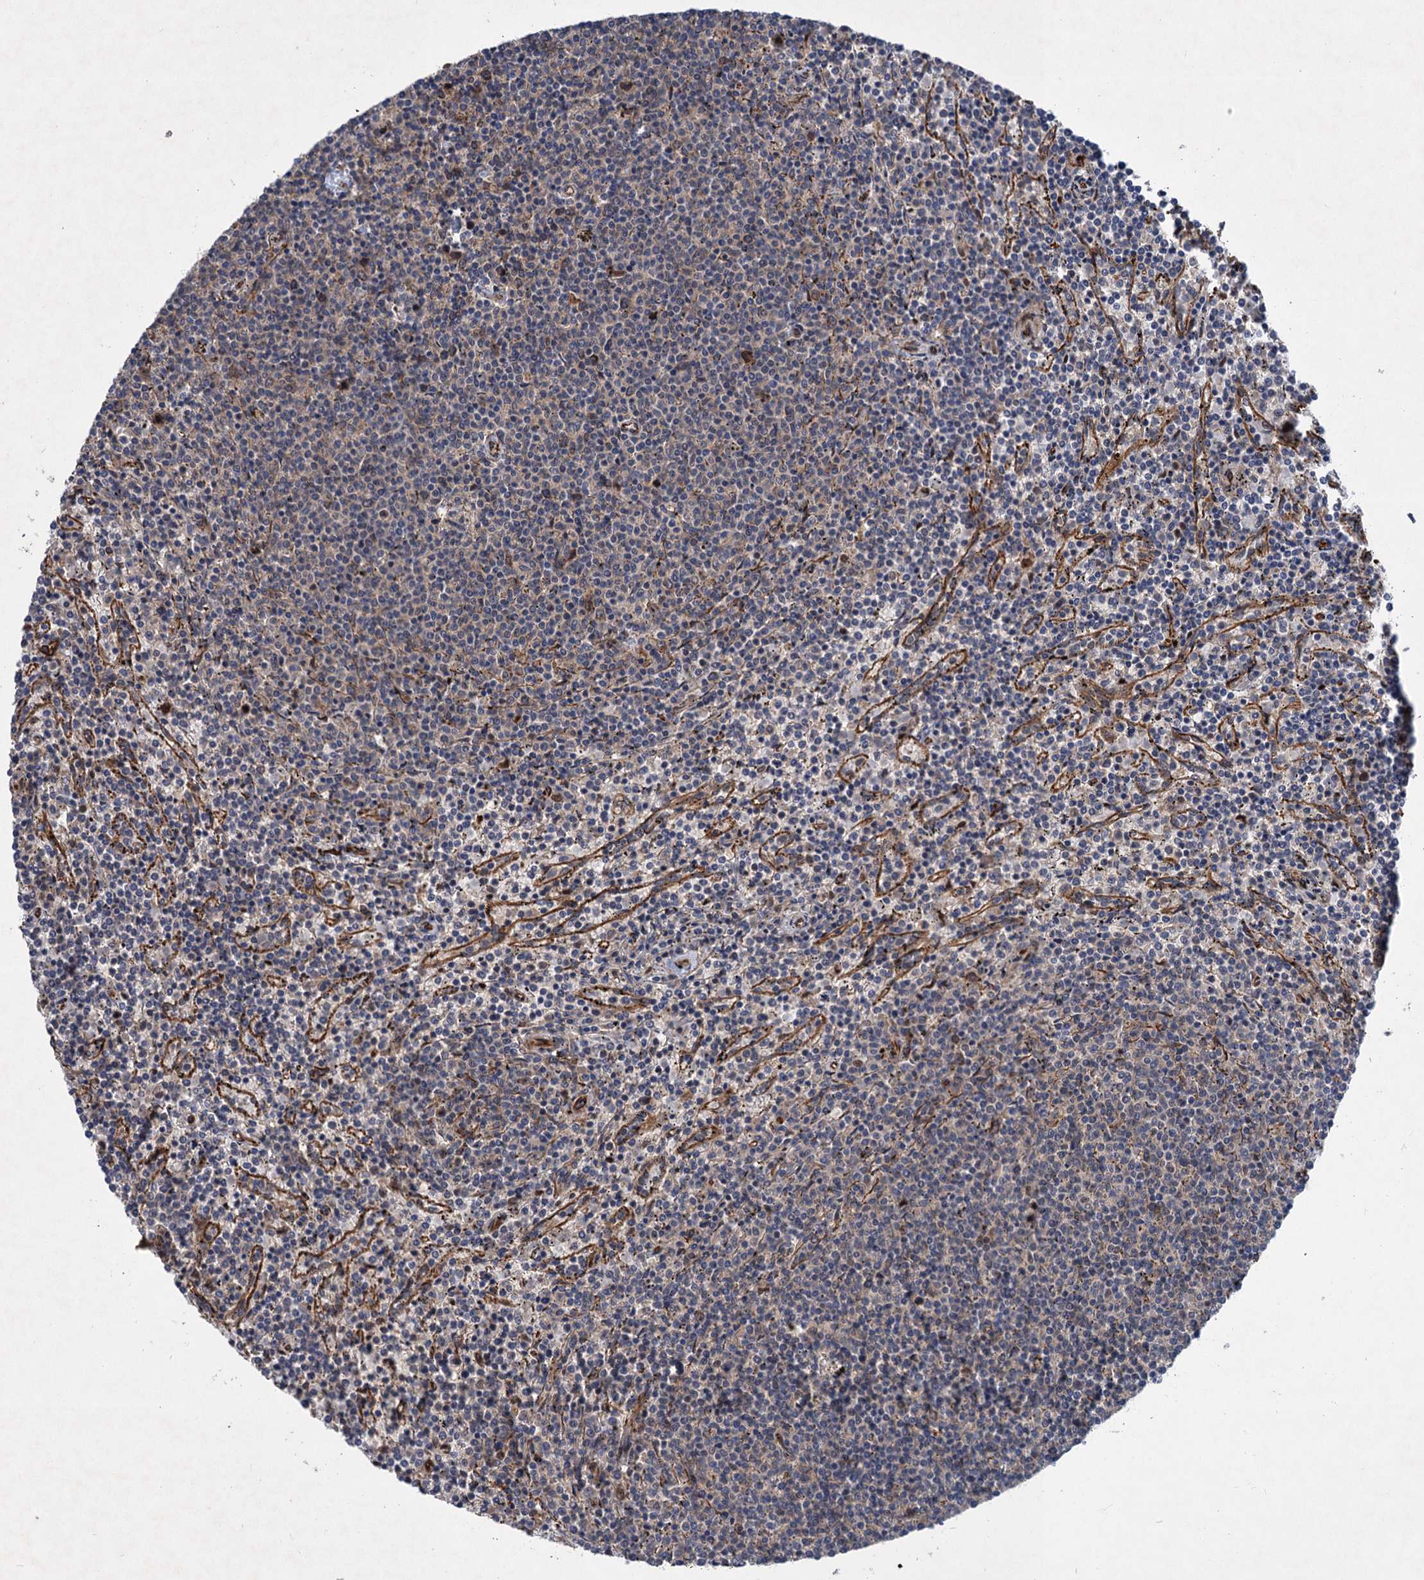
{"staining": {"intensity": "negative", "quantity": "none", "location": "none"}, "tissue": "lymphoma", "cell_type": "Tumor cells", "image_type": "cancer", "snomed": [{"axis": "morphology", "description": "Malignant lymphoma, non-Hodgkin's type, Low grade"}, {"axis": "topography", "description": "Spleen"}], "caption": "A micrograph of human lymphoma is negative for staining in tumor cells. (Immunohistochemistry, brightfield microscopy, high magnification).", "gene": "TTC31", "patient": {"sex": "female", "age": 50}}